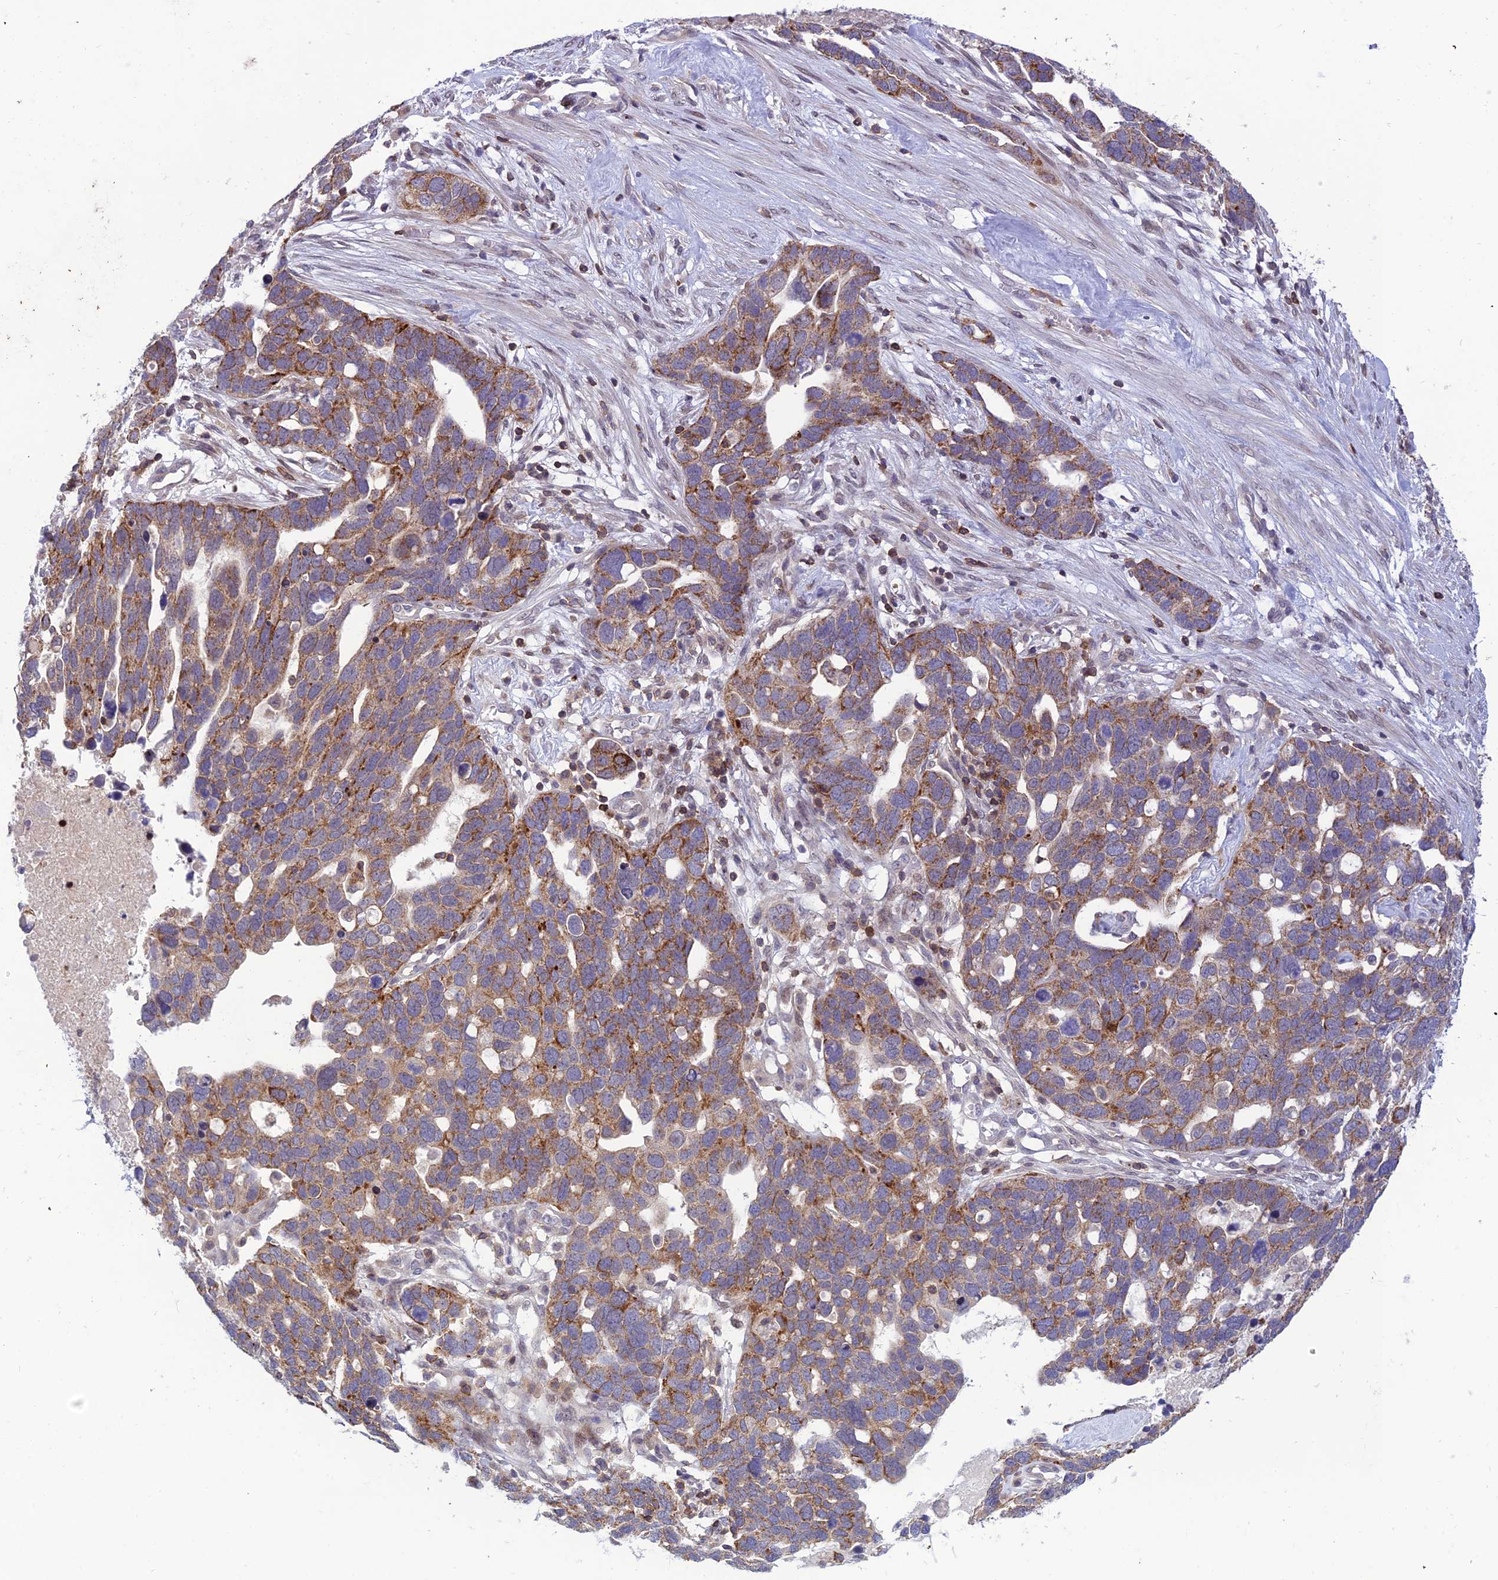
{"staining": {"intensity": "moderate", "quantity": "25%-75%", "location": "cytoplasmic/membranous"}, "tissue": "ovarian cancer", "cell_type": "Tumor cells", "image_type": "cancer", "snomed": [{"axis": "morphology", "description": "Cystadenocarcinoma, serous, NOS"}, {"axis": "topography", "description": "Ovary"}], "caption": "Protein positivity by IHC shows moderate cytoplasmic/membranous expression in approximately 25%-75% of tumor cells in serous cystadenocarcinoma (ovarian).", "gene": "FAM76A", "patient": {"sex": "female", "age": 54}}